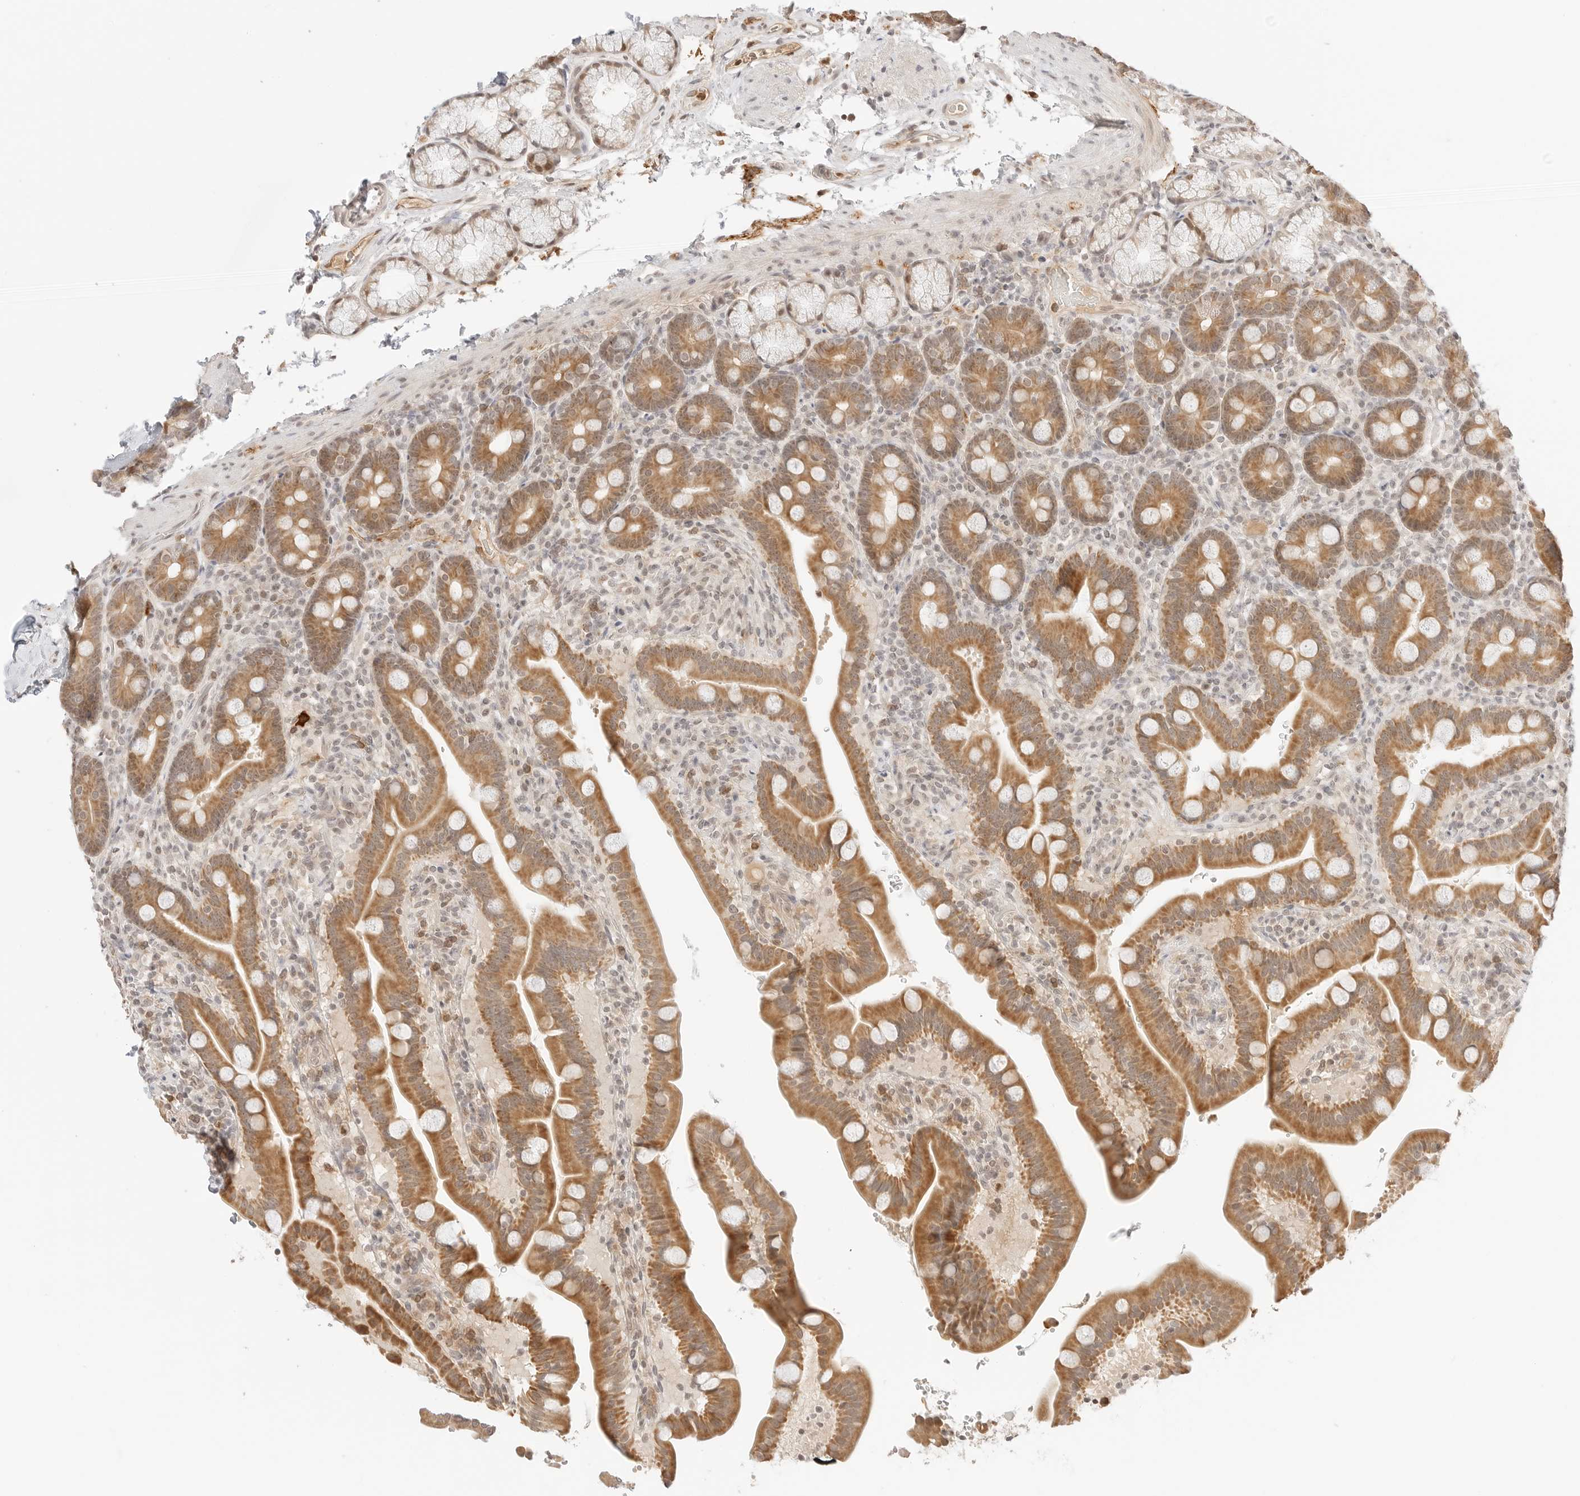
{"staining": {"intensity": "moderate", "quantity": ">75%", "location": "cytoplasmic/membranous"}, "tissue": "duodenum", "cell_type": "Glandular cells", "image_type": "normal", "snomed": [{"axis": "morphology", "description": "Normal tissue, NOS"}, {"axis": "topography", "description": "Duodenum"}], "caption": "Immunohistochemistry (IHC) image of normal duodenum: duodenum stained using immunohistochemistry (IHC) shows medium levels of moderate protein expression localized specifically in the cytoplasmic/membranous of glandular cells, appearing as a cytoplasmic/membranous brown color.", "gene": "RPS6KL1", "patient": {"sex": "male", "age": 54}}